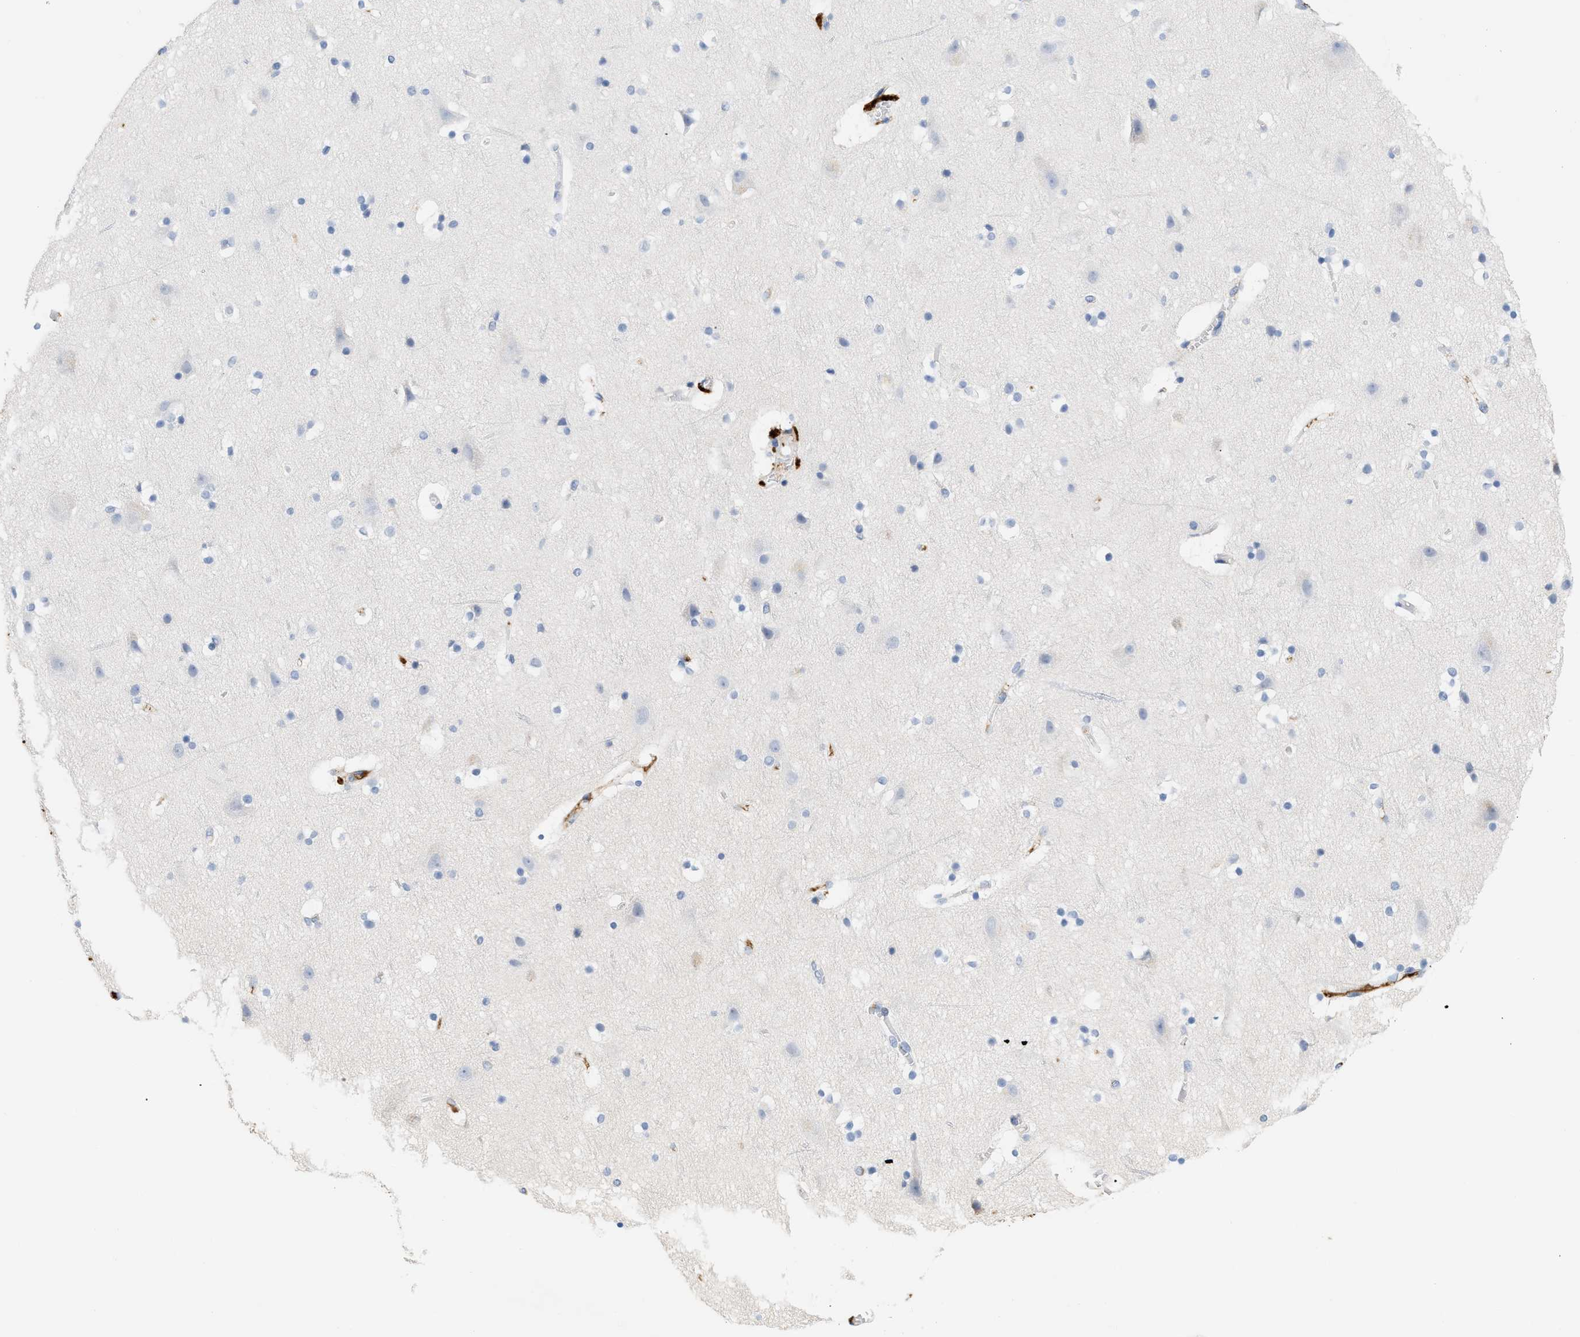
{"staining": {"intensity": "negative", "quantity": "none", "location": "none"}, "tissue": "cerebral cortex", "cell_type": "Endothelial cells", "image_type": "normal", "snomed": [{"axis": "morphology", "description": "Normal tissue, NOS"}, {"axis": "topography", "description": "Cerebral cortex"}], "caption": "An immunohistochemistry (IHC) photomicrograph of unremarkable cerebral cortex is shown. There is no staining in endothelial cells of cerebral cortex. (Stains: DAB (3,3'-diaminobenzidine) IHC with hematoxylin counter stain, Microscopy: brightfield microscopy at high magnification).", "gene": "CFH", "patient": {"sex": "male", "age": 45}}